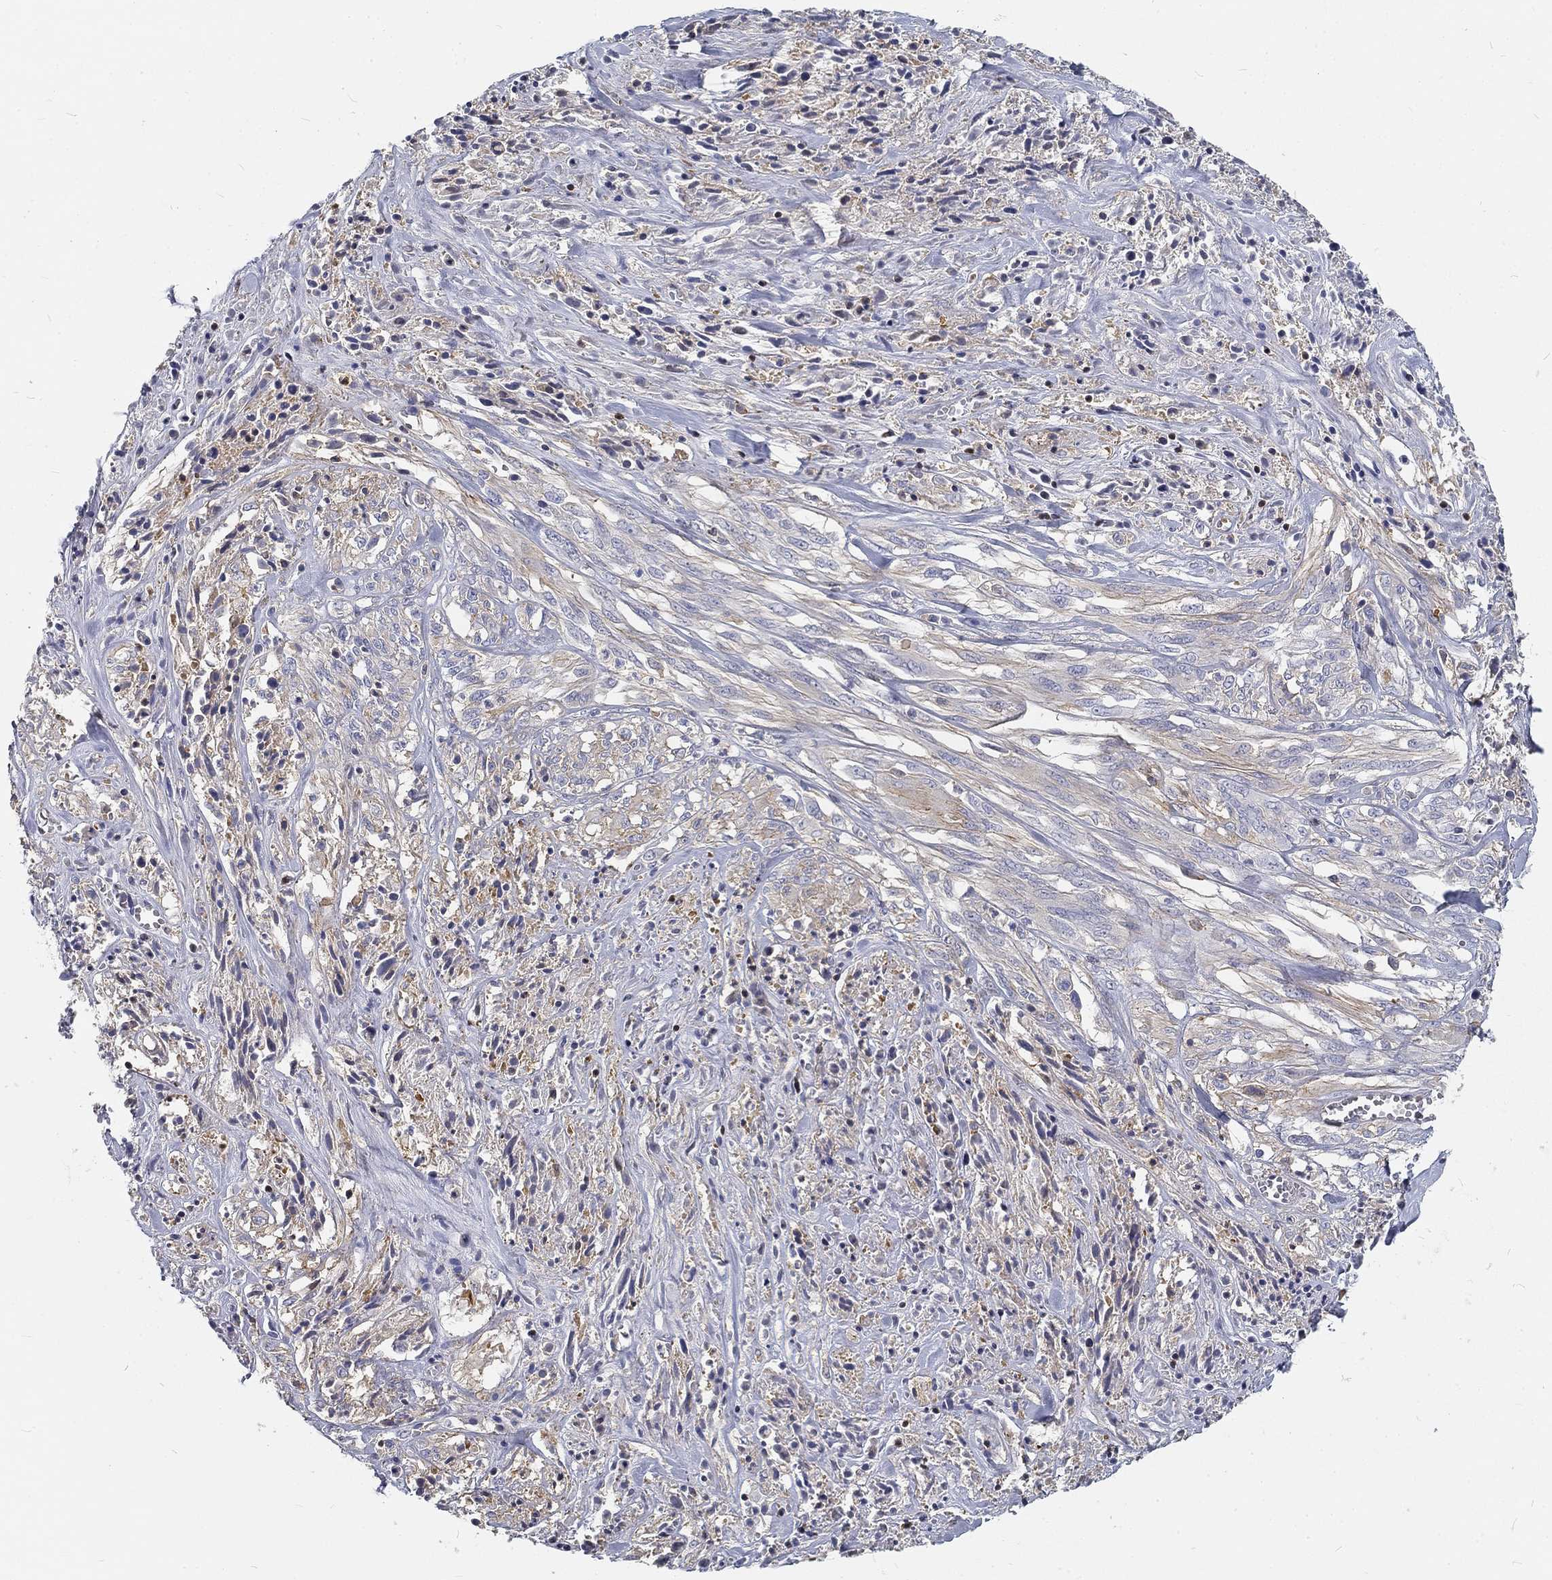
{"staining": {"intensity": "negative", "quantity": "none", "location": "none"}, "tissue": "melanoma", "cell_type": "Tumor cells", "image_type": "cancer", "snomed": [{"axis": "morphology", "description": "Malignant melanoma, NOS"}, {"axis": "topography", "description": "Skin"}], "caption": "Human melanoma stained for a protein using immunohistochemistry (IHC) exhibits no staining in tumor cells.", "gene": "MTMR11", "patient": {"sex": "female", "age": 91}}